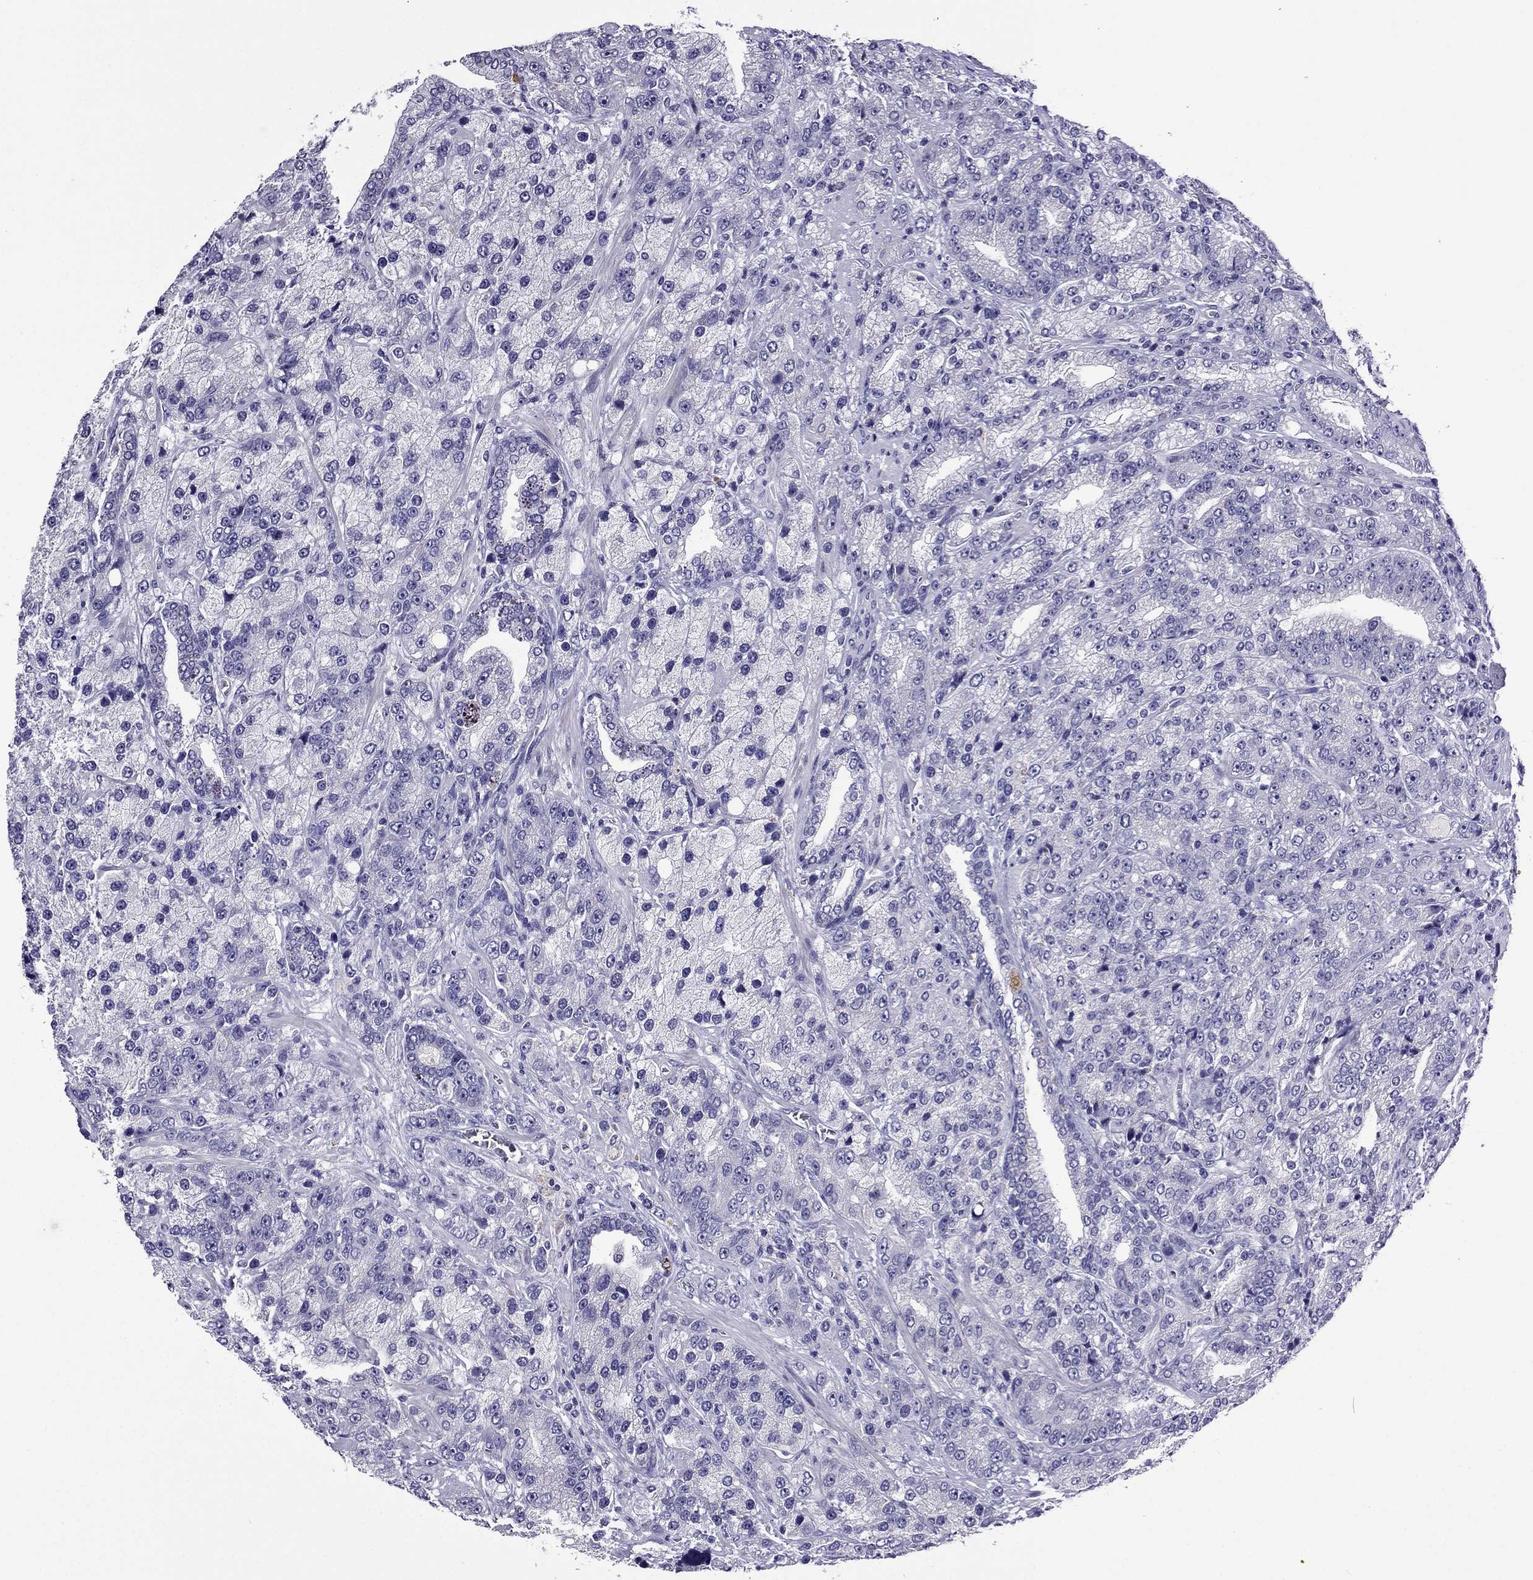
{"staining": {"intensity": "negative", "quantity": "none", "location": "none"}, "tissue": "prostate cancer", "cell_type": "Tumor cells", "image_type": "cancer", "snomed": [{"axis": "morphology", "description": "Adenocarcinoma, NOS"}, {"axis": "topography", "description": "Prostate"}], "caption": "Tumor cells show no significant expression in prostate adenocarcinoma.", "gene": "SPTBN4", "patient": {"sex": "male", "age": 63}}